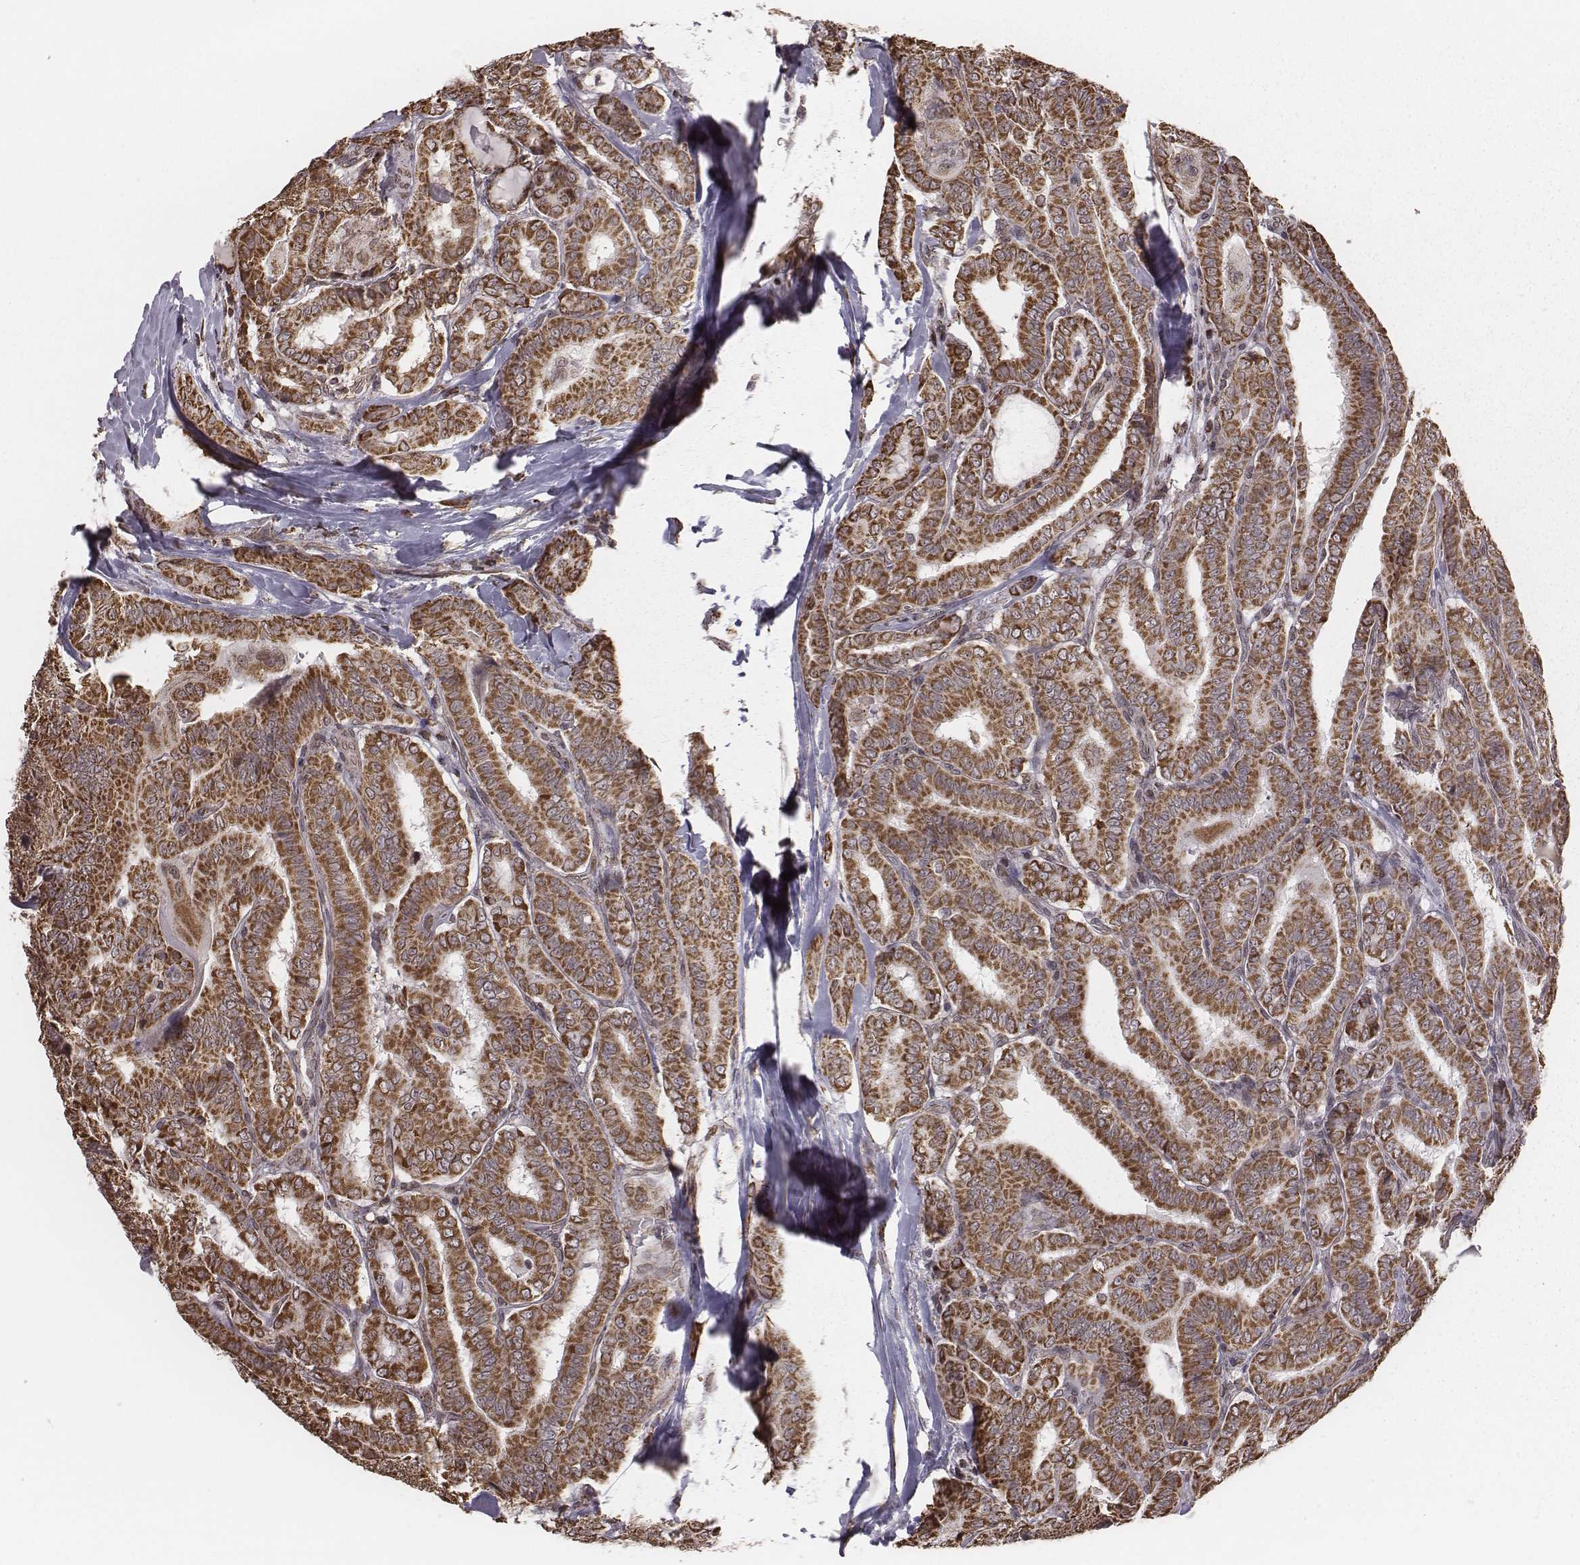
{"staining": {"intensity": "strong", "quantity": ">75%", "location": "cytoplasmic/membranous"}, "tissue": "thyroid cancer", "cell_type": "Tumor cells", "image_type": "cancer", "snomed": [{"axis": "morphology", "description": "Papillary adenocarcinoma, NOS"}, {"axis": "morphology", "description": "Papillary adenoma metastatic"}, {"axis": "topography", "description": "Thyroid gland"}], "caption": "Protein analysis of thyroid cancer (papillary adenocarcinoma) tissue shows strong cytoplasmic/membranous expression in approximately >75% of tumor cells.", "gene": "ACOT2", "patient": {"sex": "female", "age": 50}}